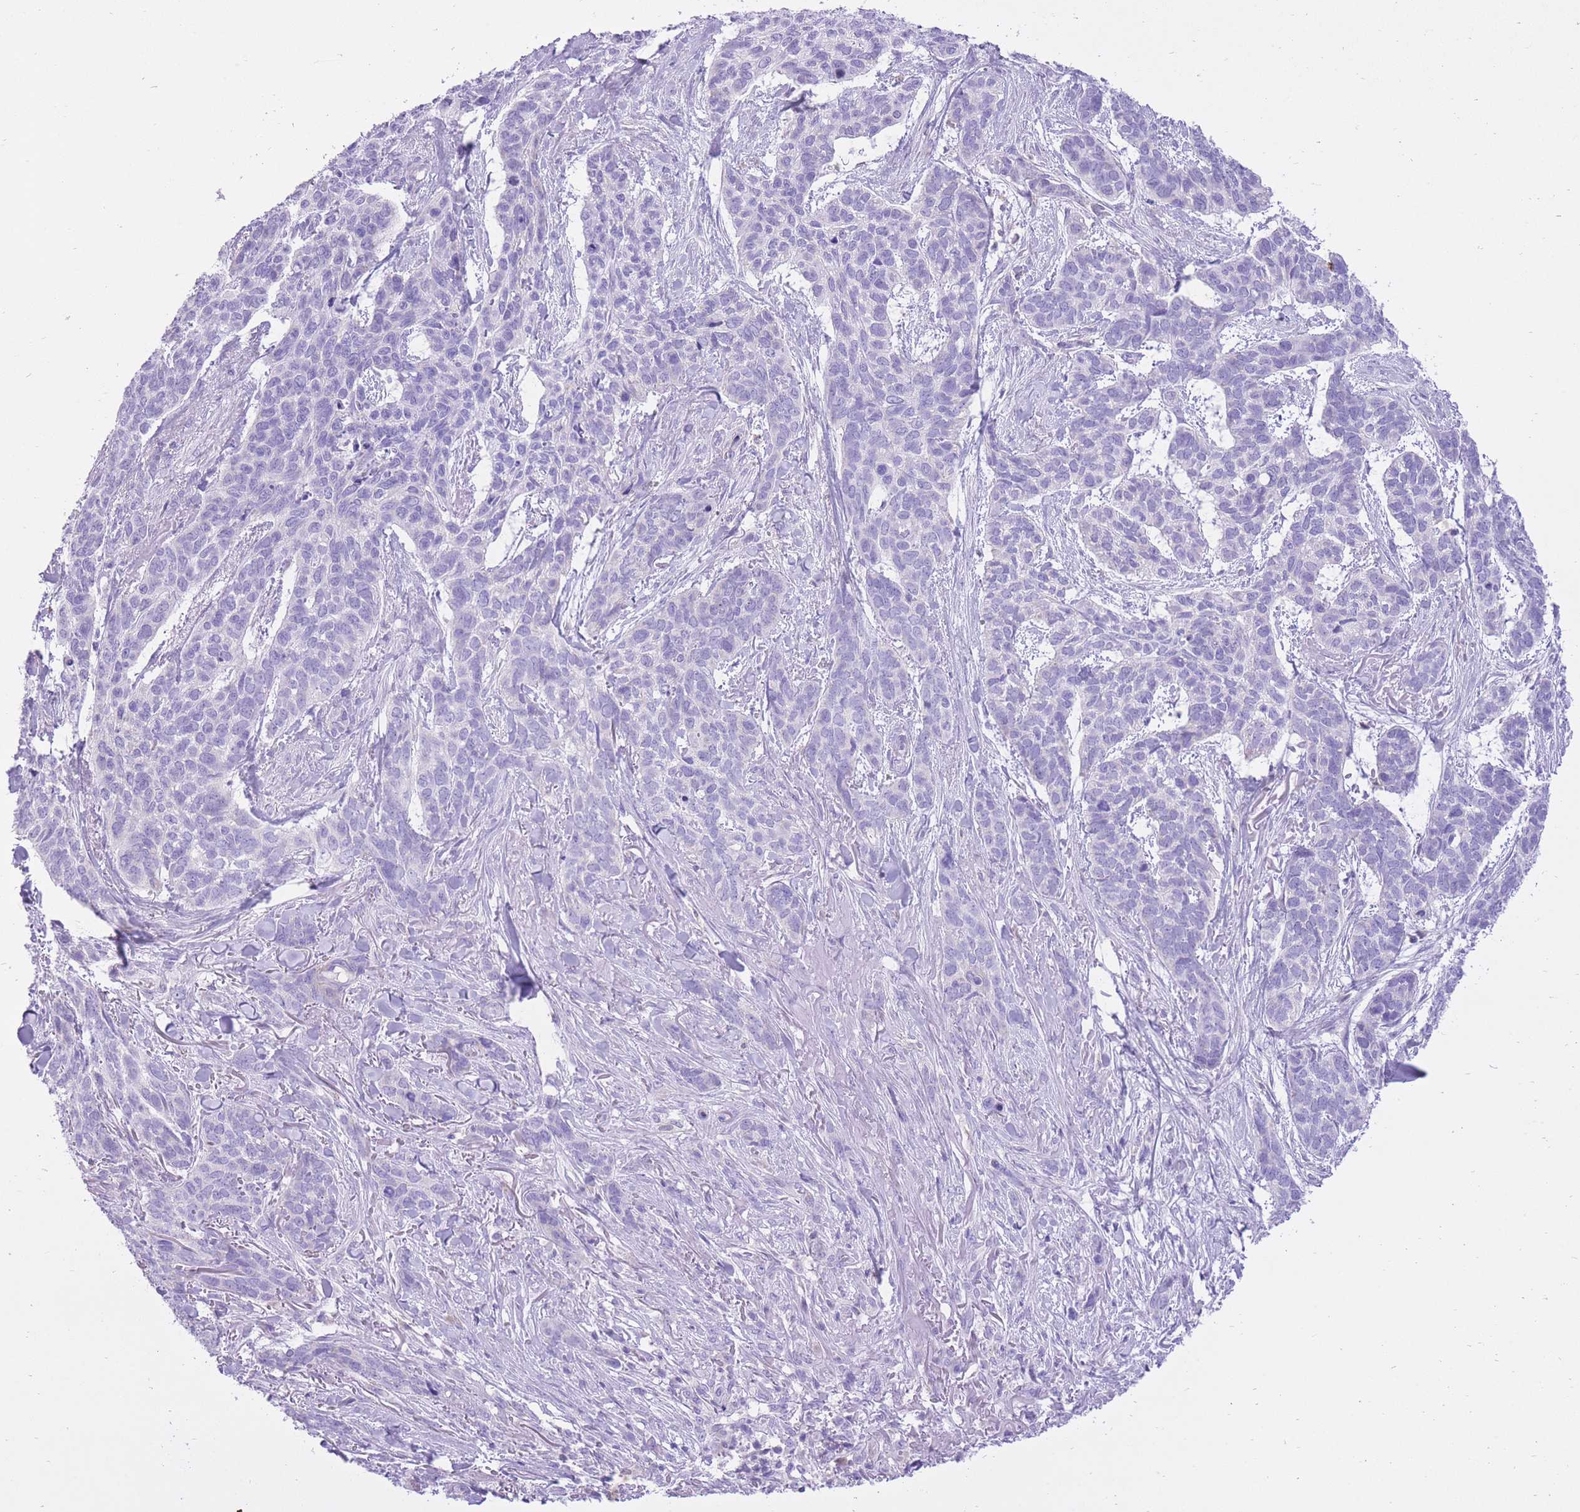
{"staining": {"intensity": "negative", "quantity": "none", "location": "none"}, "tissue": "skin cancer", "cell_type": "Tumor cells", "image_type": "cancer", "snomed": [{"axis": "morphology", "description": "Basal cell carcinoma"}, {"axis": "topography", "description": "Skin"}], "caption": "Tumor cells are negative for protein expression in human skin cancer.", "gene": "SLC4A4", "patient": {"sex": "male", "age": 86}}